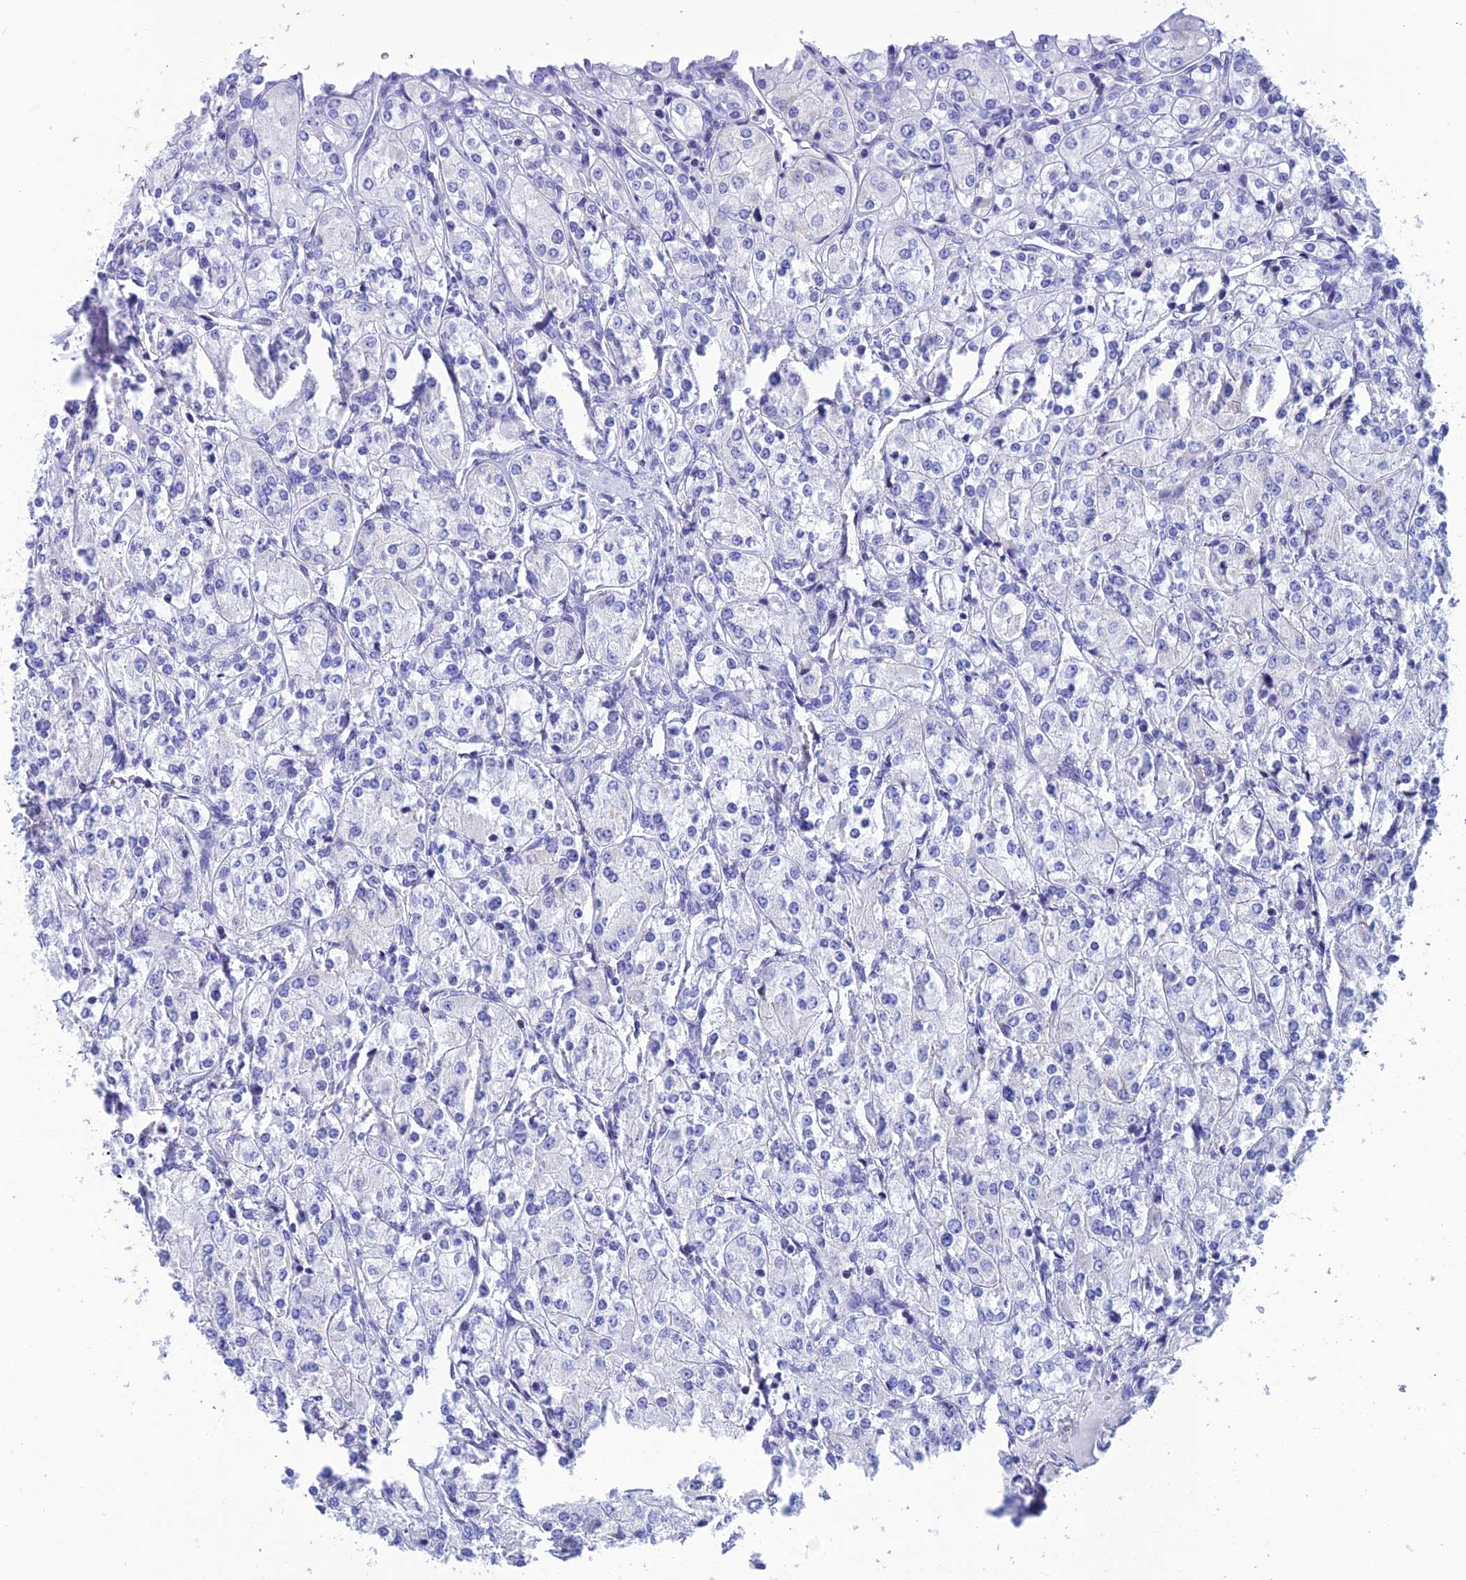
{"staining": {"intensity": "negative", "quantity": "none", "location": "none"}, "tissue": "renal cancer", "cell_type": "Tumor cells", "image_type": "cancer", "snomed": [{"axis": "morphology", "description": "Adenocarcinoma, NOS"}, {"axis": "topography", "description": "Kidney"}], "caption": "DAB (3,3'-diaminobenzidine) immunohistochemical staining of human adenocarcinoma (renal) exhibits no significant expression in tumor cells. (DAB (3,3'-diaminobenzidine) immunohistochemistry, high magnification).", "gene": "NXPE4", "patient": {"sex": "male", "age": 77}}